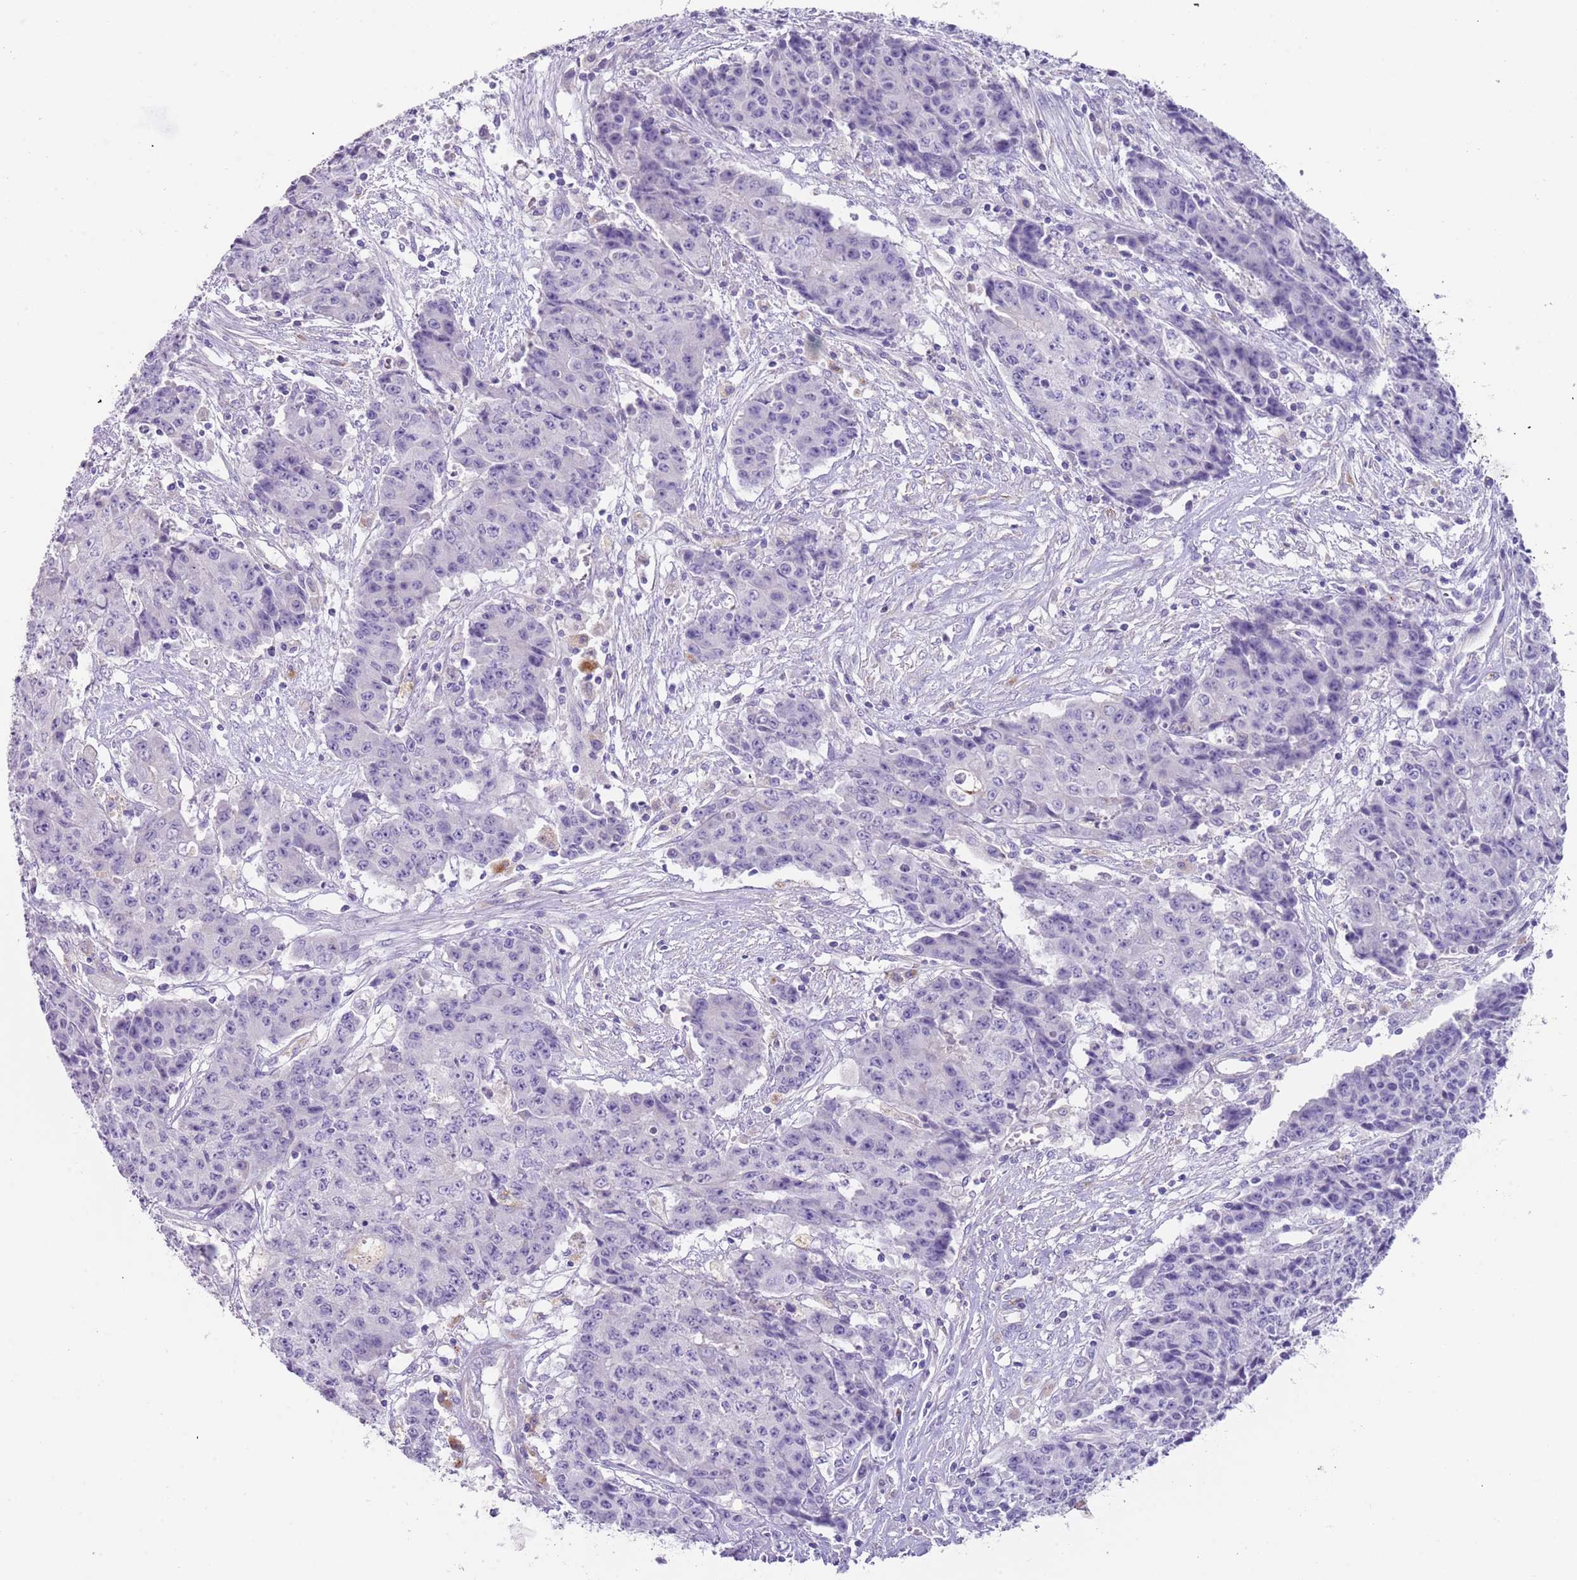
{"staining": {"intensity": "negative", "quantity": "none", "location": "none"}, "tissue": "ovarian cancer", "cell_type": "Tumor cells", "image_type": "cancer", "snomed": [{"axis": "morphology", "description": "Carcinoma, endometroid"}, {"axis": "topography", "description": "Ovary"}], "caption": "Immunohistochemistry (IHC) micrograph of endometroid carcinoma (ovarian) stained for a protein (brown), which demonstrates no staining in tumor cells.", "gene": "LRRN3", "patient": {"sex": "female", "age": 42}}